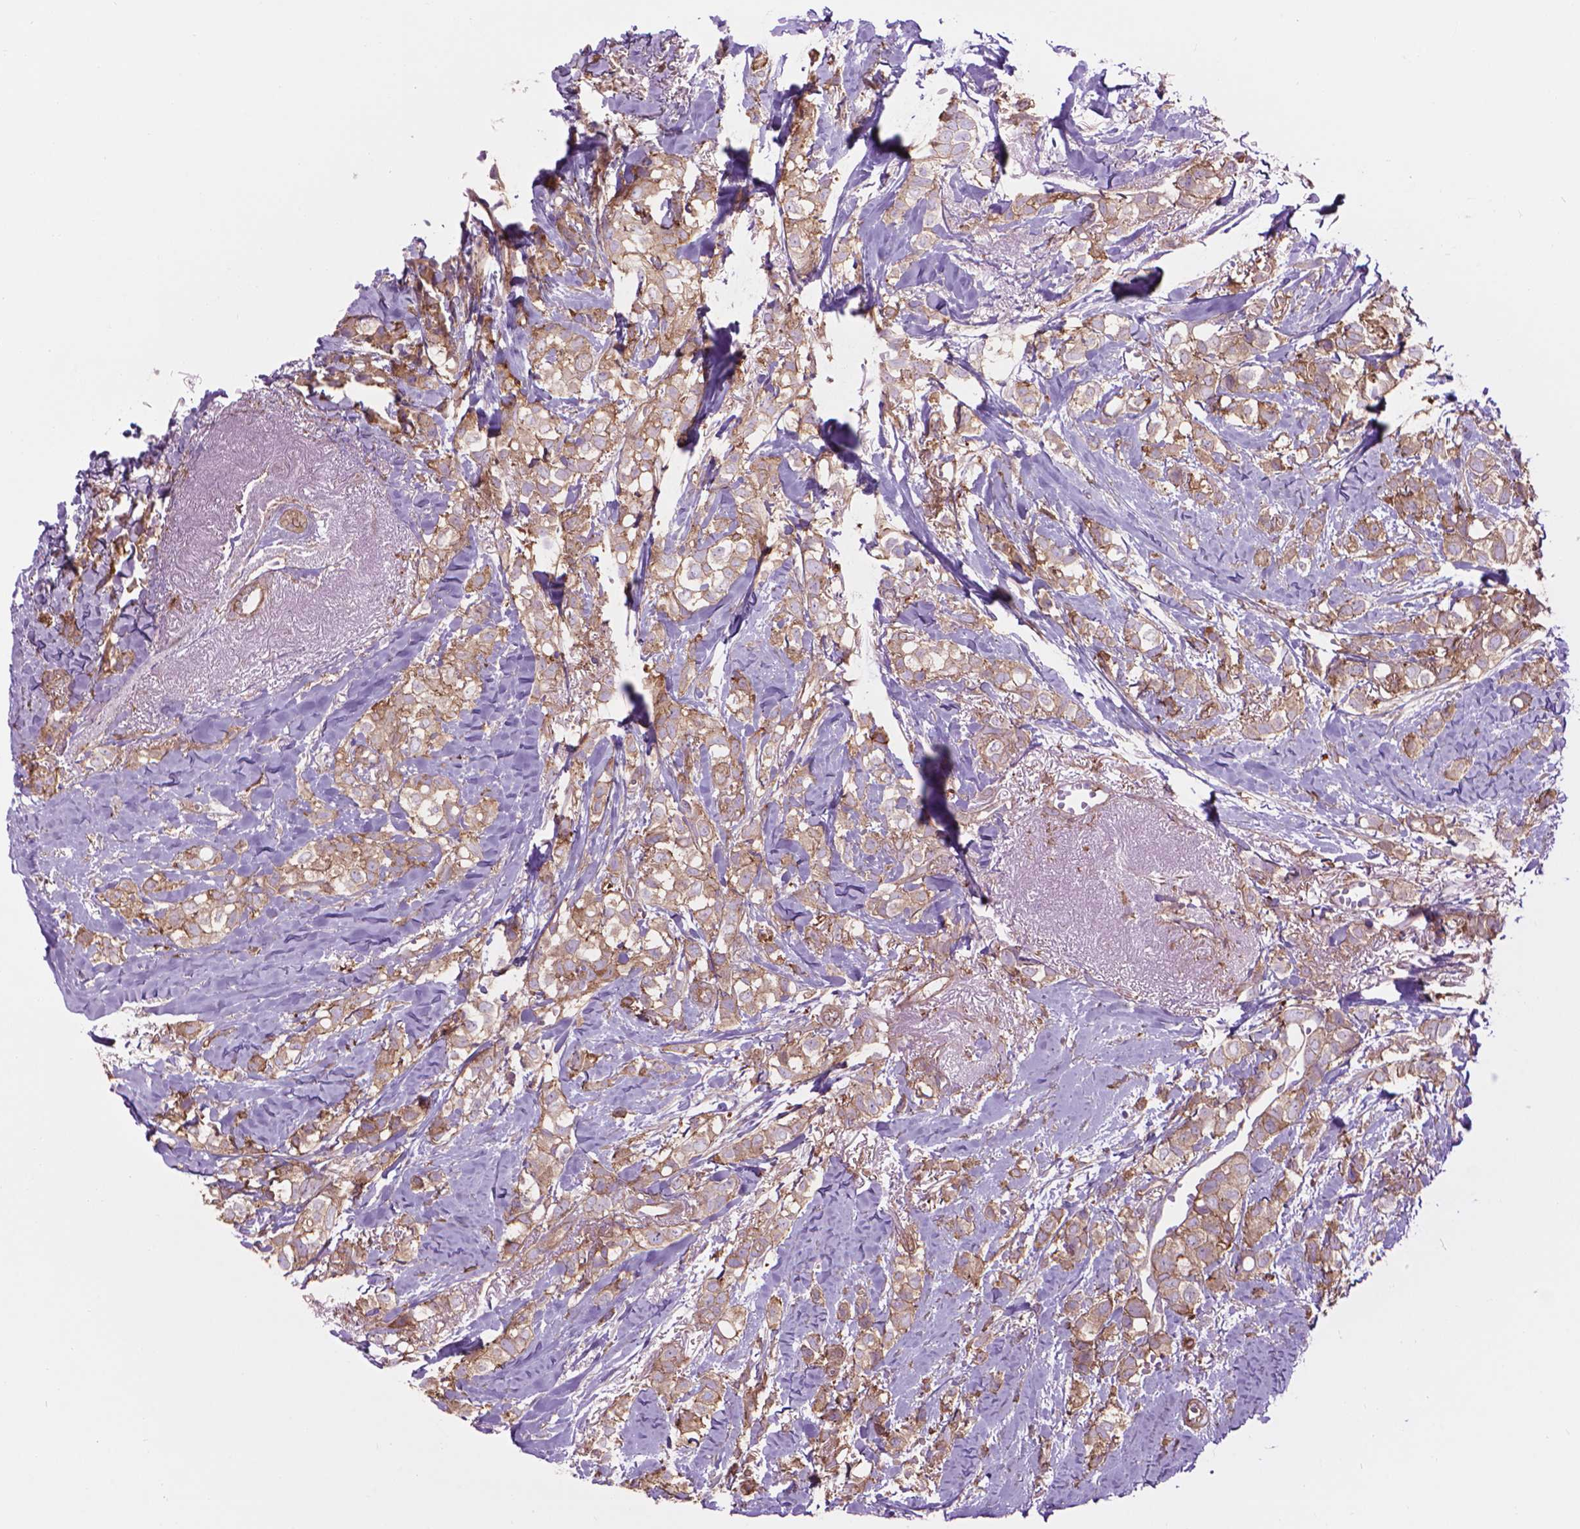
{"staining": {"intensity": "weak", "quantity": ">75%", "location": "cytoplasmic/membranous"}, "tissue": "breast cancer", "cell_type": "Tumor cells", "image_type": "cancer", "snomed": [{"axis": "morphology", "description": "Duct carcinoma"}, {"axis": "topography", "description": "Breast"}], "caption": "Immunohistochemical staining of human invasive ductal carcinoma (breast) demonstrates low levels of weak cytoplasmic/membranous protein positivity in approximately >75% of tumor cells.", "gene": "CORO1B", "patient": {"sex": "female", "age": 85}}